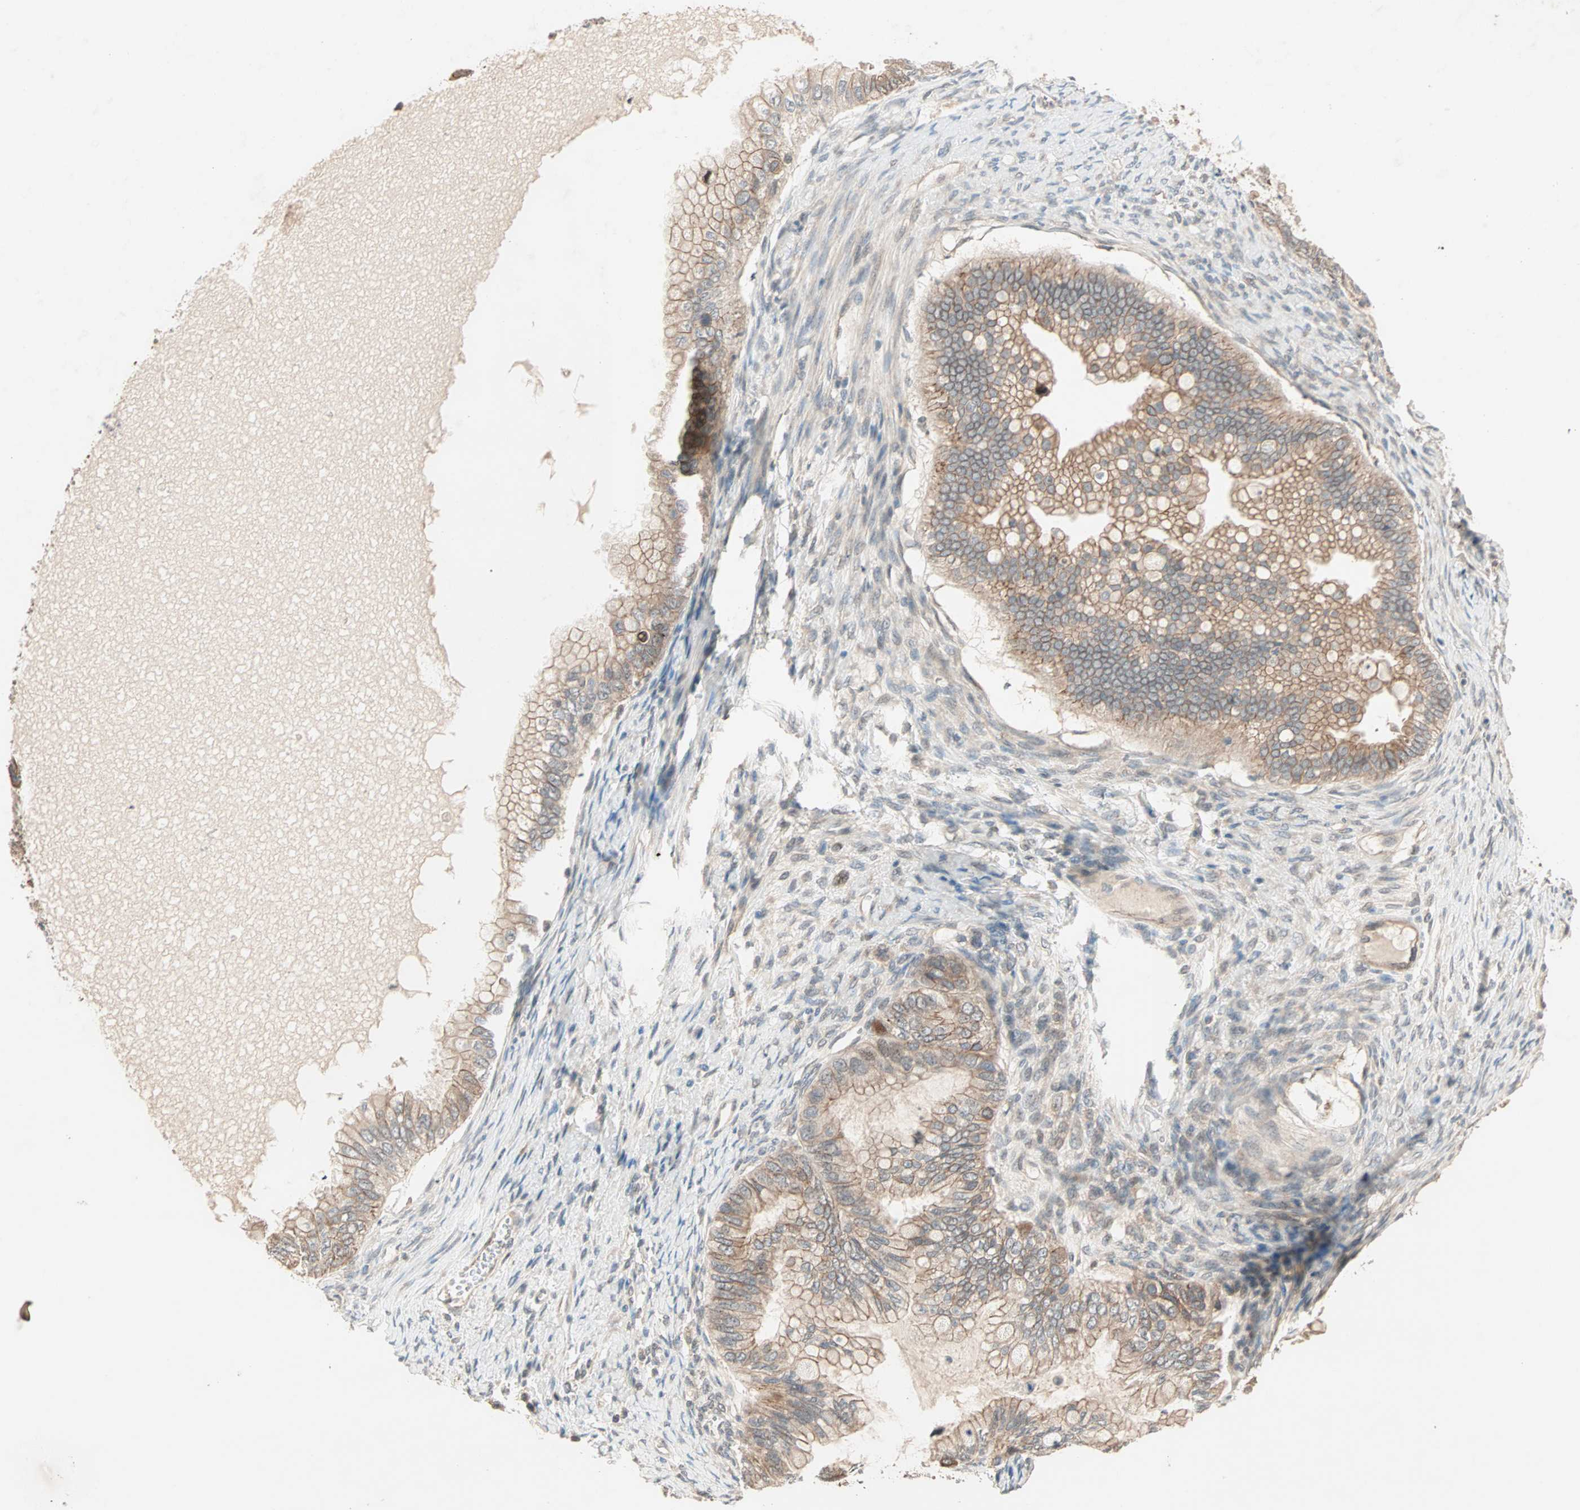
{"staining": {"intensity": "moderate", "quantity": ">75%", "location": "cytoplasmic/membranous"}, "tissue": "ovarian cancer", "cell_type": "Tumor cells", "image_type": "cancer", "snomed": [{"axis": "morphology", "description": "Cystadenocarcinoma, mucinous, NOS"}, {"axis": "topography", "description": "Ovary"}], "caption": "The histopathology image exhibits staining of mucinous cystadenocarcinoma (ovarian), revealing moderate cytoplasmic/membranous protein positivity (brown color) within tumor cells.", "gene": "TTF2", "patient": {"sex": "female", "age": 80}}